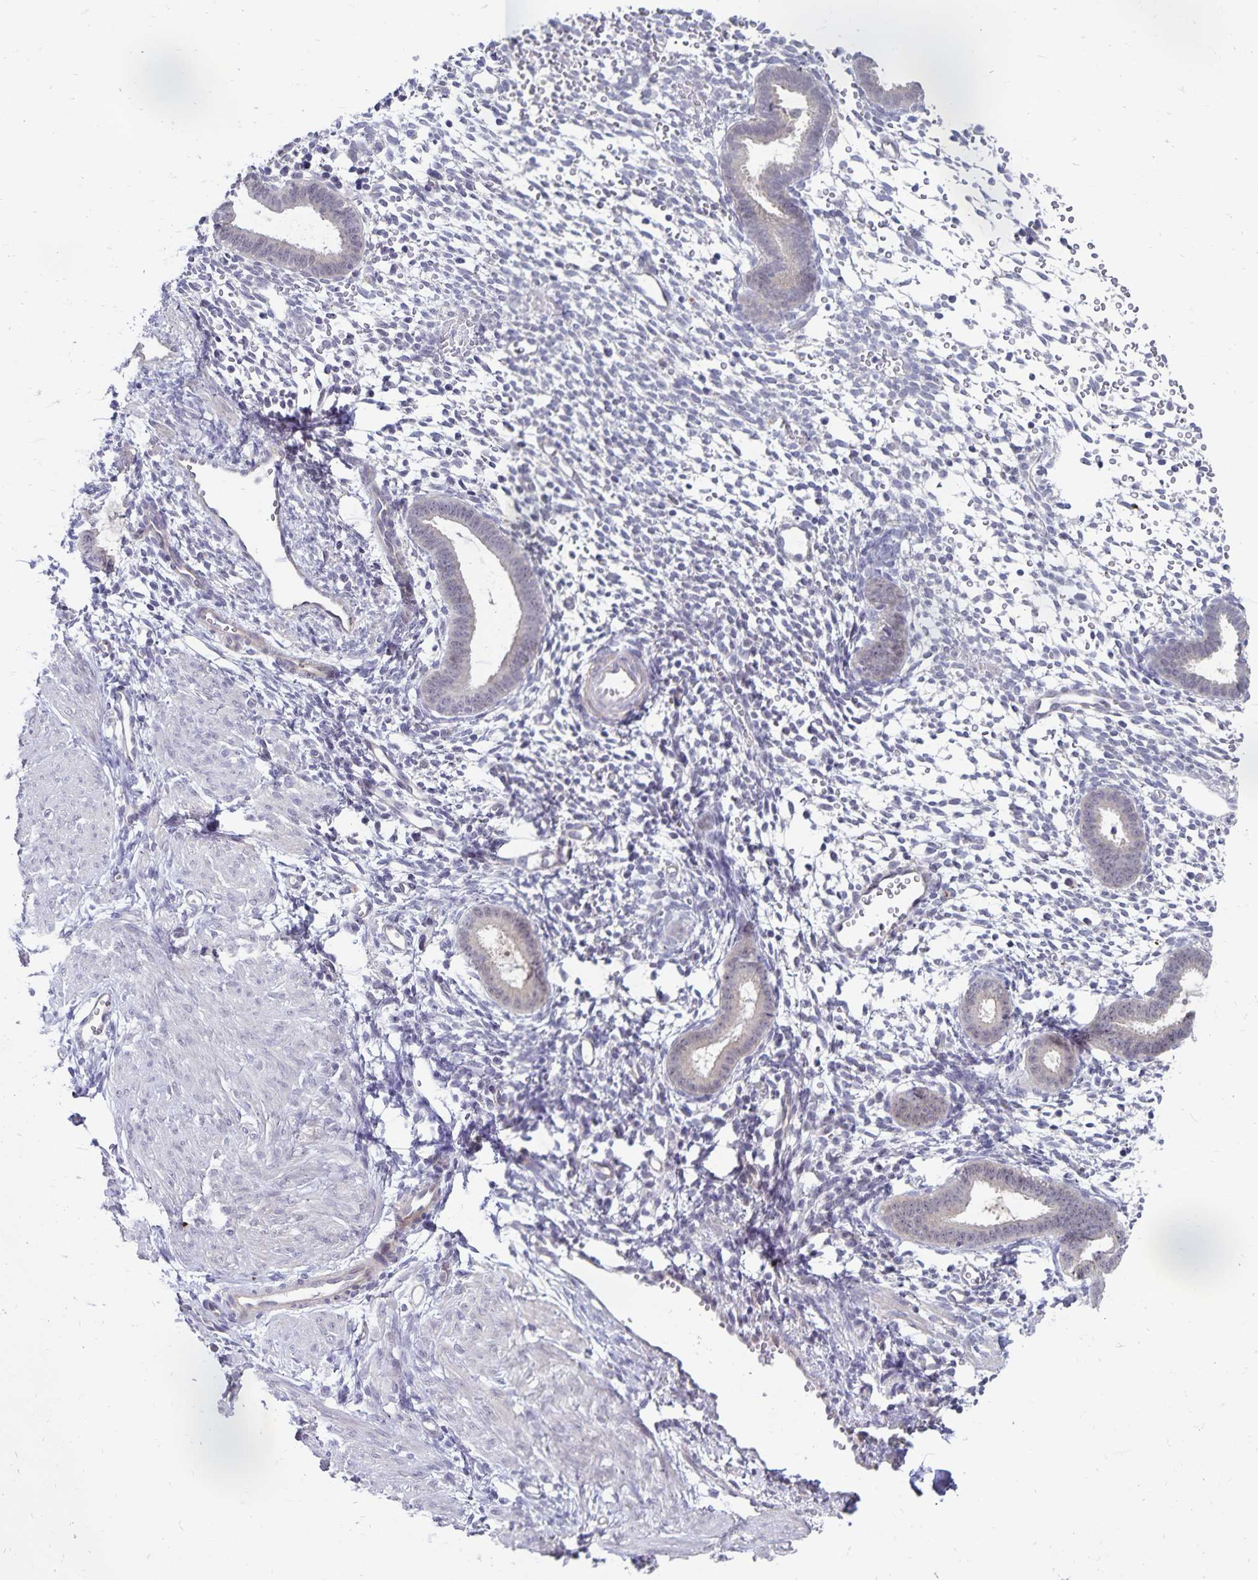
{"staining": {"intensity": "negative", "quantity": "none", "location": "none"}, "tissue": "endometrium", "cell_type": "Cells in endometrial stroma", "image_type": "normal", "snomed": [{"axis": "morphology", "description": "Normal tissue, NOS"}, {"axis": "topography", "description": "Endometrium"}], "caption": "A high-resolution image shows immunohistochemistry staining of unremarkable endometrium, which displays no significant expression in cells in endometrial stroma.", "gene": "CDKN2B", "patient": {"sex": "female", "age": 36}}